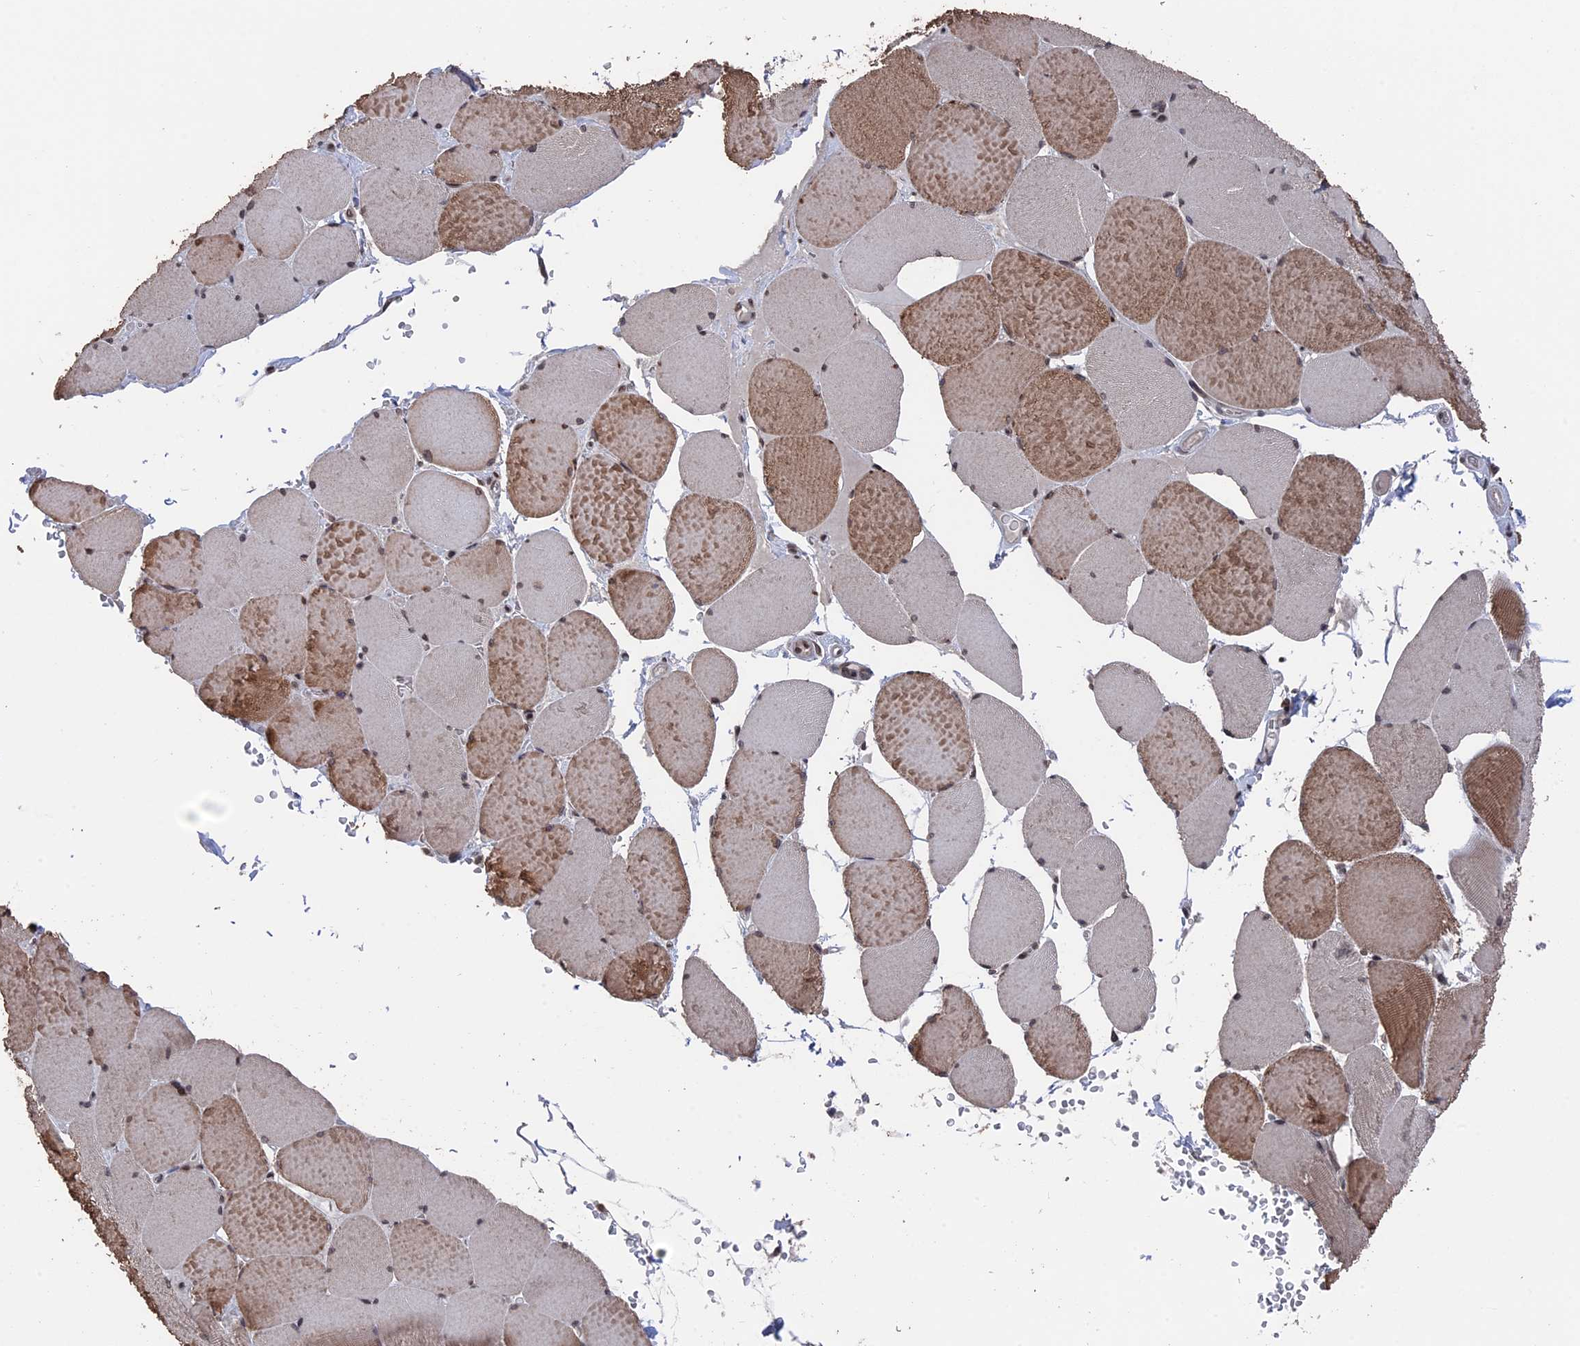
{"staining": {"intensity": "moderate", "quantity": ">75%", "location": "cytoplasmic/membranous"}, "tissue": "skeletal muscle", "cell_type": "Myocytes", "image_type": "normal", "snomed": [{"axis": "morphology", "description": "Normal tissue, NOS"}, {"axis": "topography", "description": "Skeletal muscle"}, {"axis": "topography", "description": "Head-Neck"}], "caption": "The photomicrograph exhibits immunohistochemical staining of benign skeletal muscle. There is moderate cytoplasmic/membranous expression is present in about >75% of myocytes.", "gene": "NR2C2AP", "patient": {"sex": "male", "age": 66}}